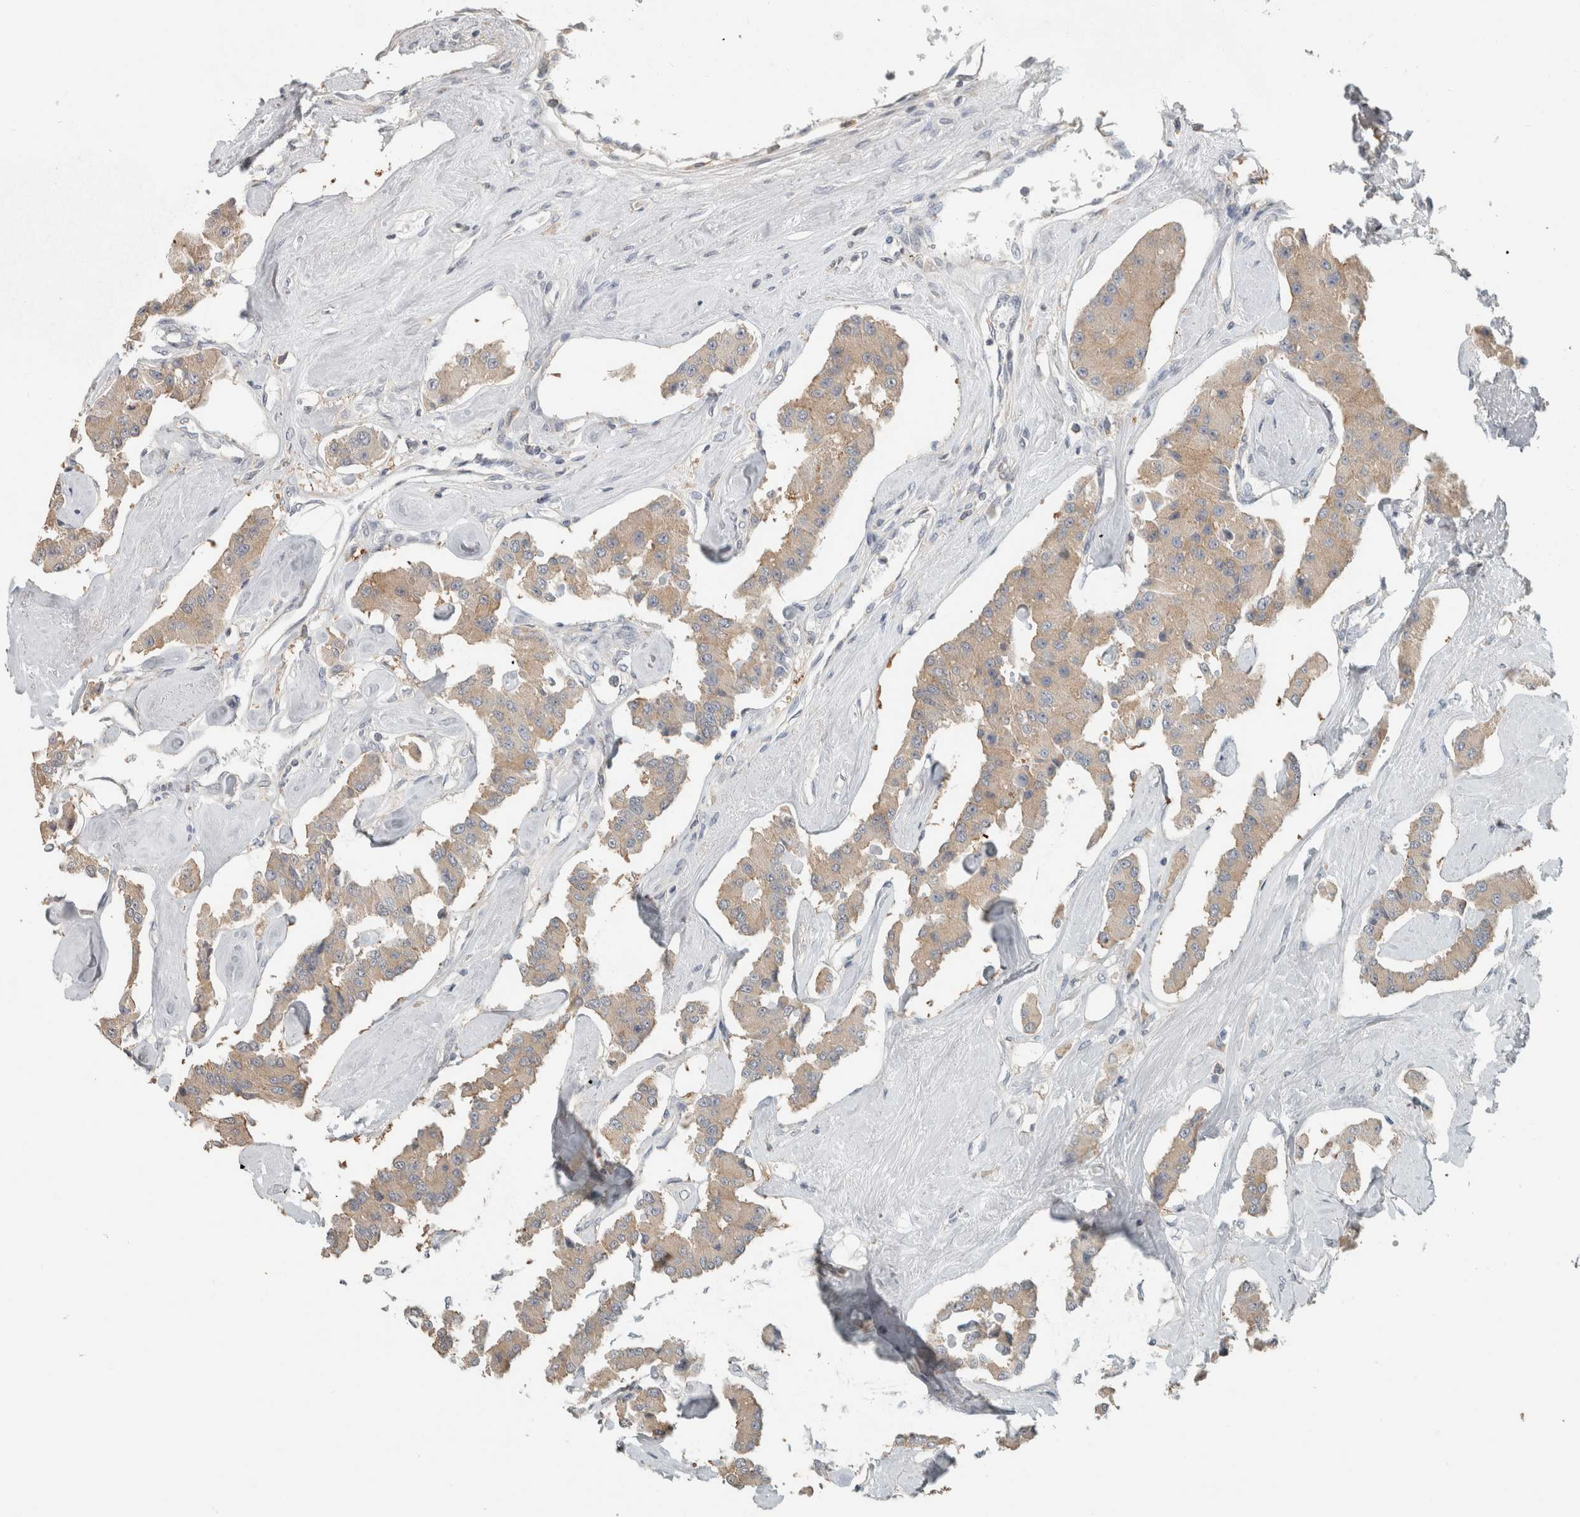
{"staining": {"intensity": "weak", "quantity": "25%-75%", "location": "cytoplasmic/membranous"}, "tissue": "carcinoid", "cell_type": "Tumor cells", "image_type": "cancer", "snomed": [{"axis": "morphology", "description": "Carcinoid, malignant, NOS"}, {"axis": "topography", "description": "Pancreas"}], "caption": "Tumor cells show low levels of weak cytoplasmic/membranous staining in about 25%-75% of cells in human carcinoid (malignant).", "gene": "SCIN", "patient": {"sex": "male", "age": 41}}